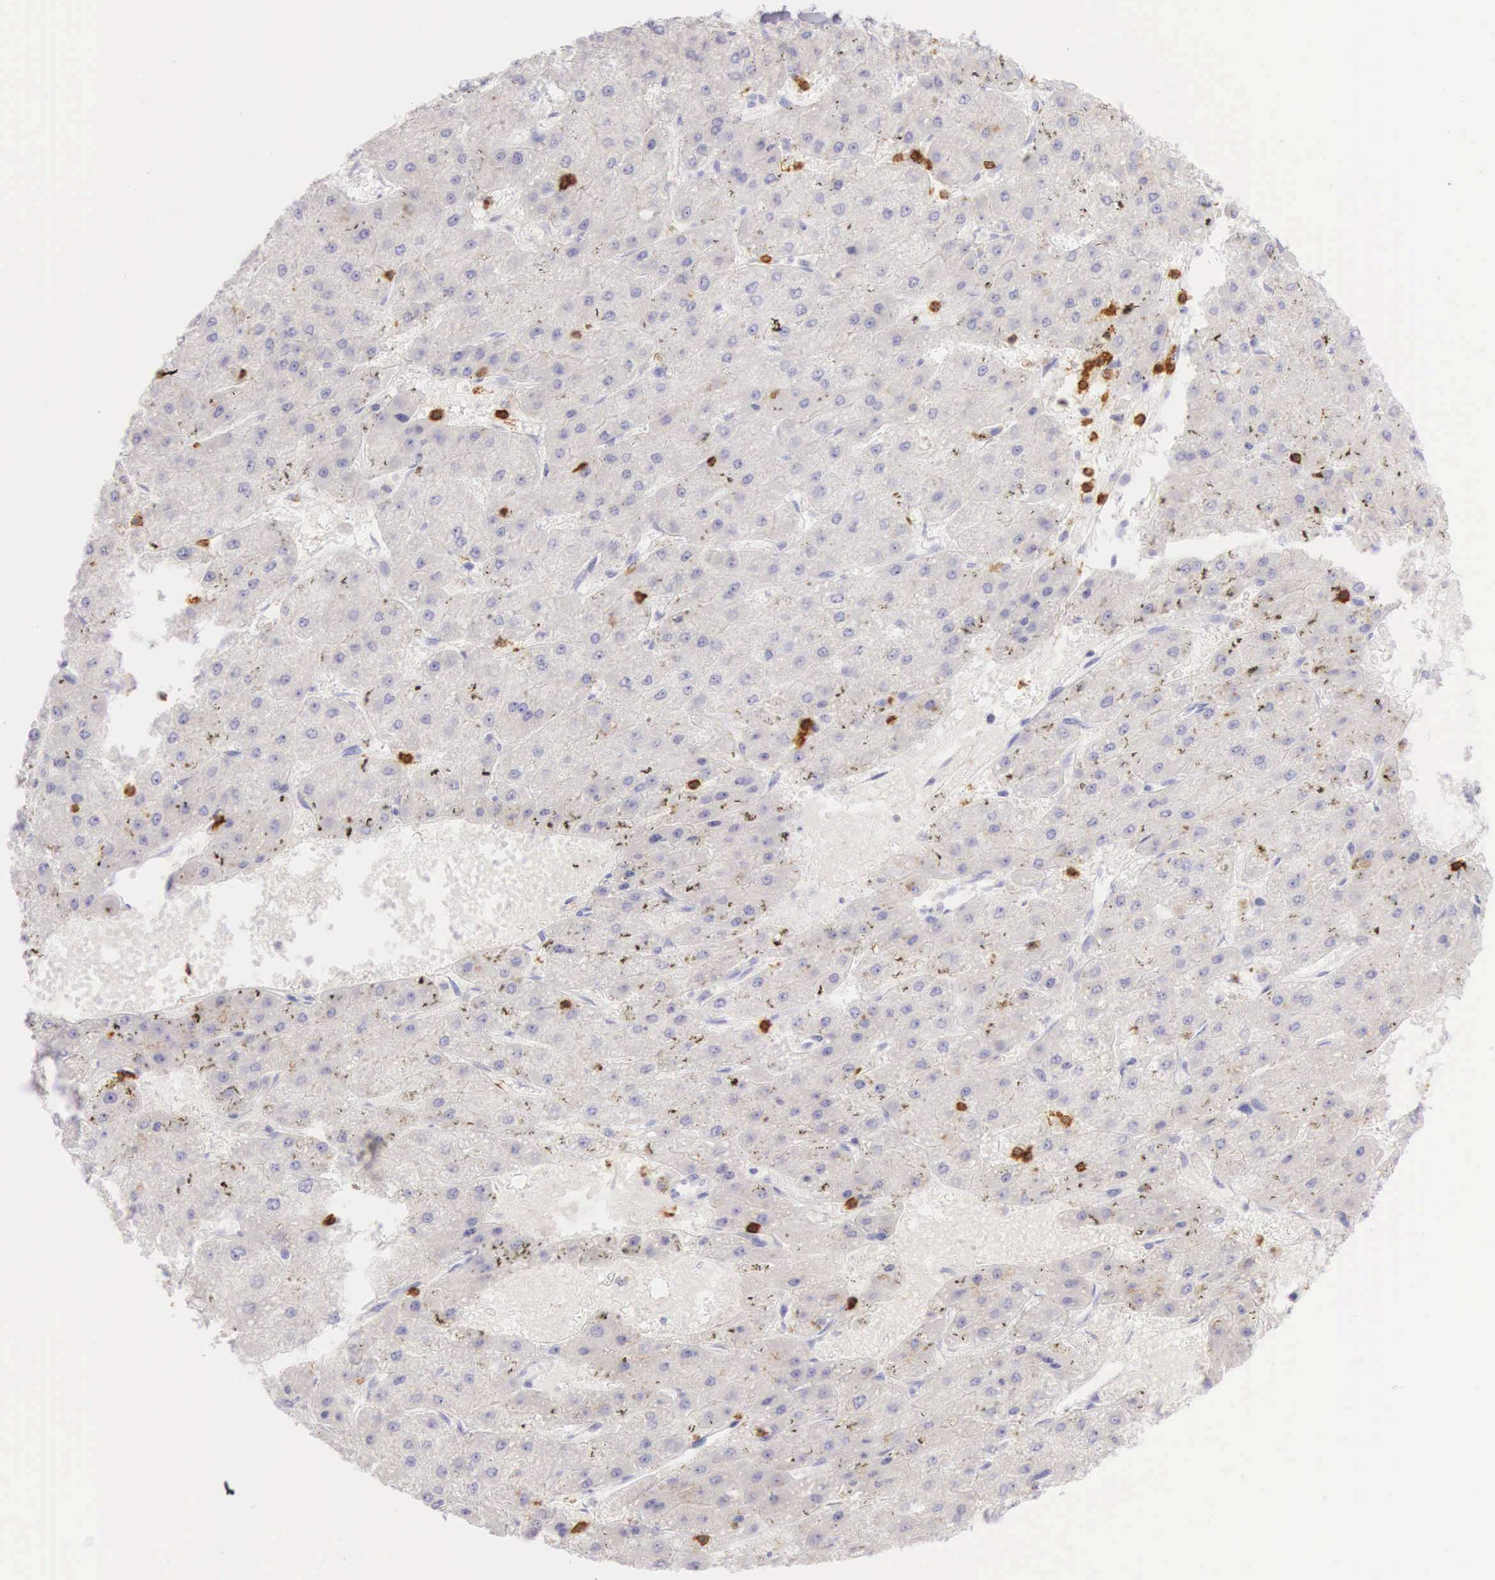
{"staining": {"intensity": "negative", "quantity": "none", "location": "none"}, "tissue": "liver cancer", "cell_type": "Tumor cells", "image_type": "cancer", "snomed": [{"axis": "morphology", "description": "Carcinoma, Hepatocellular, NOS"}, {"axis": "topography", "description": "Liver"}], "caption": "The IHC photomicrograph has no significant expression in tumor cells of liver cancer (hepatocellular carcinoma) tissue.", "gene": "CD3E", "patient": {"sex": "female", "age": 52}}